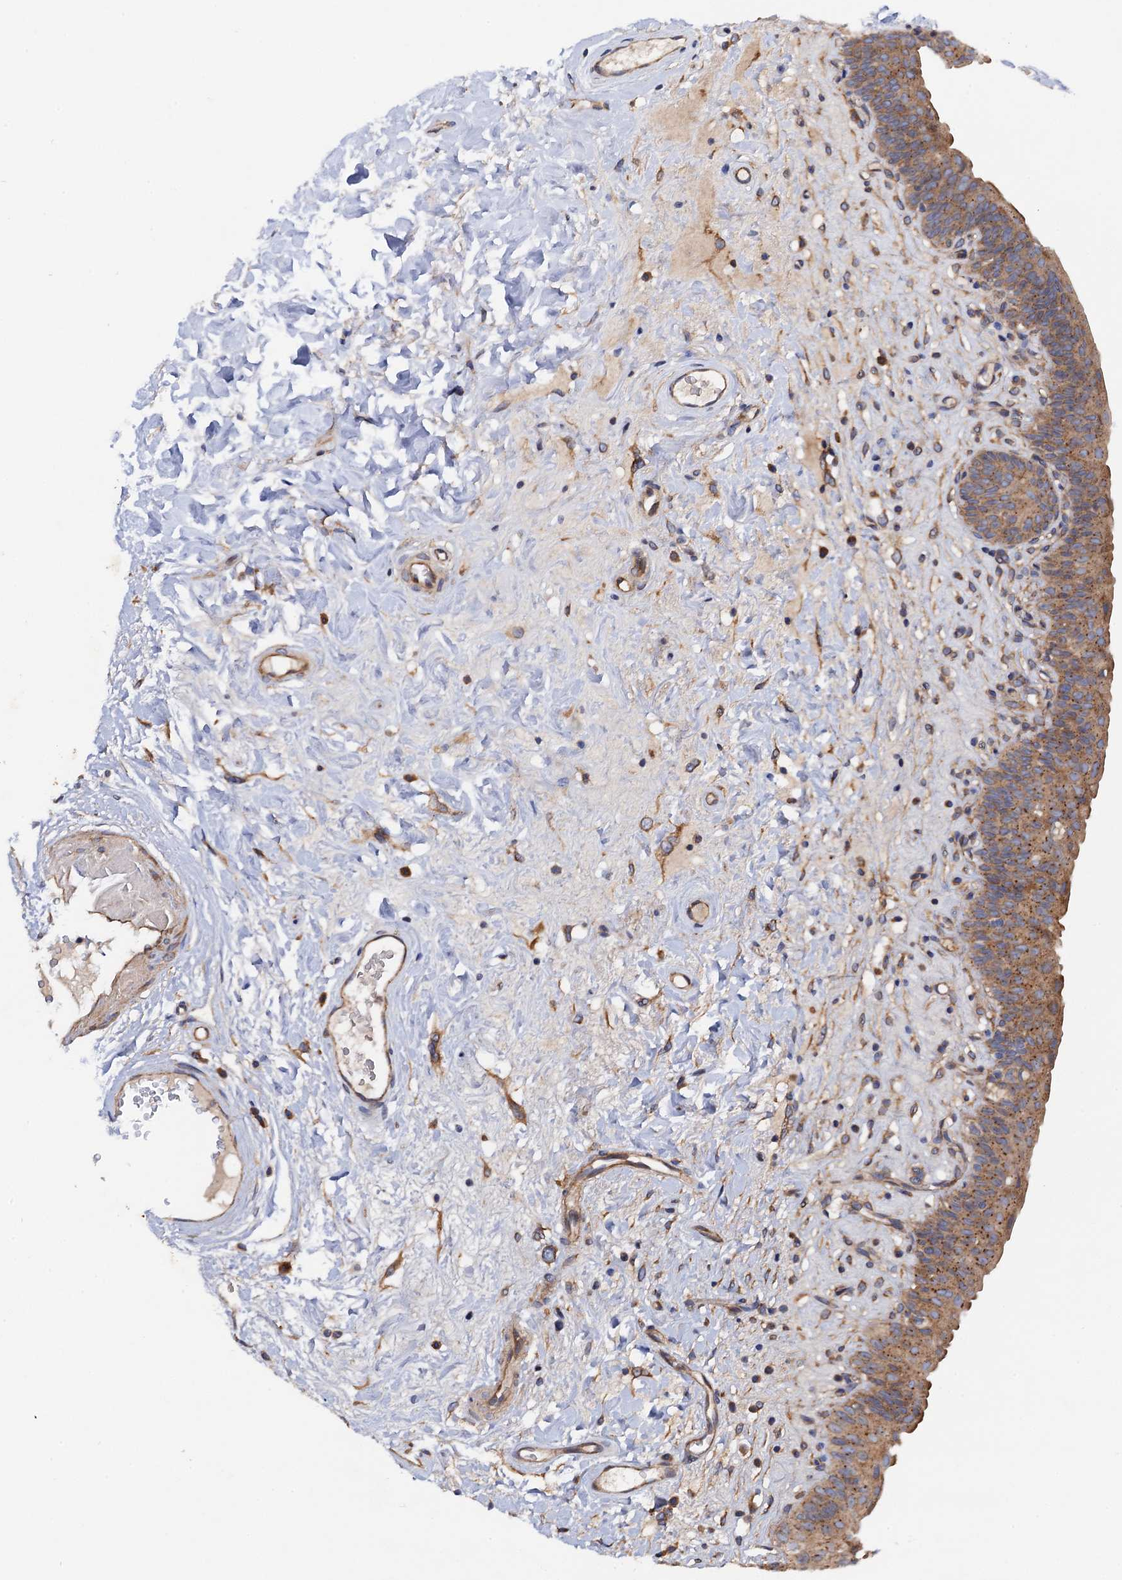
{"staining": {"intensity": "strong", "quantity": ">75%", "location": "cytoplasmic/membranous"}, "tissue": "urinary bladder", "cell_type": "Urothelial cells", "image_type": "normal", "snomed": [{"axis": "morphology", "description": "Normal tissue, NOS"}, {"axis": "topography", "description": "Urinary bladder"}], "caption": "The photomicrograph exhibits immunohistochemical staining of benign urinary bladder. There is strong cytoplasmic/membranous positivity is identified in approximately >75% of urothelial cells.", "gene": "MRPL48", "patient": {"sex": "male", "age": 83}}